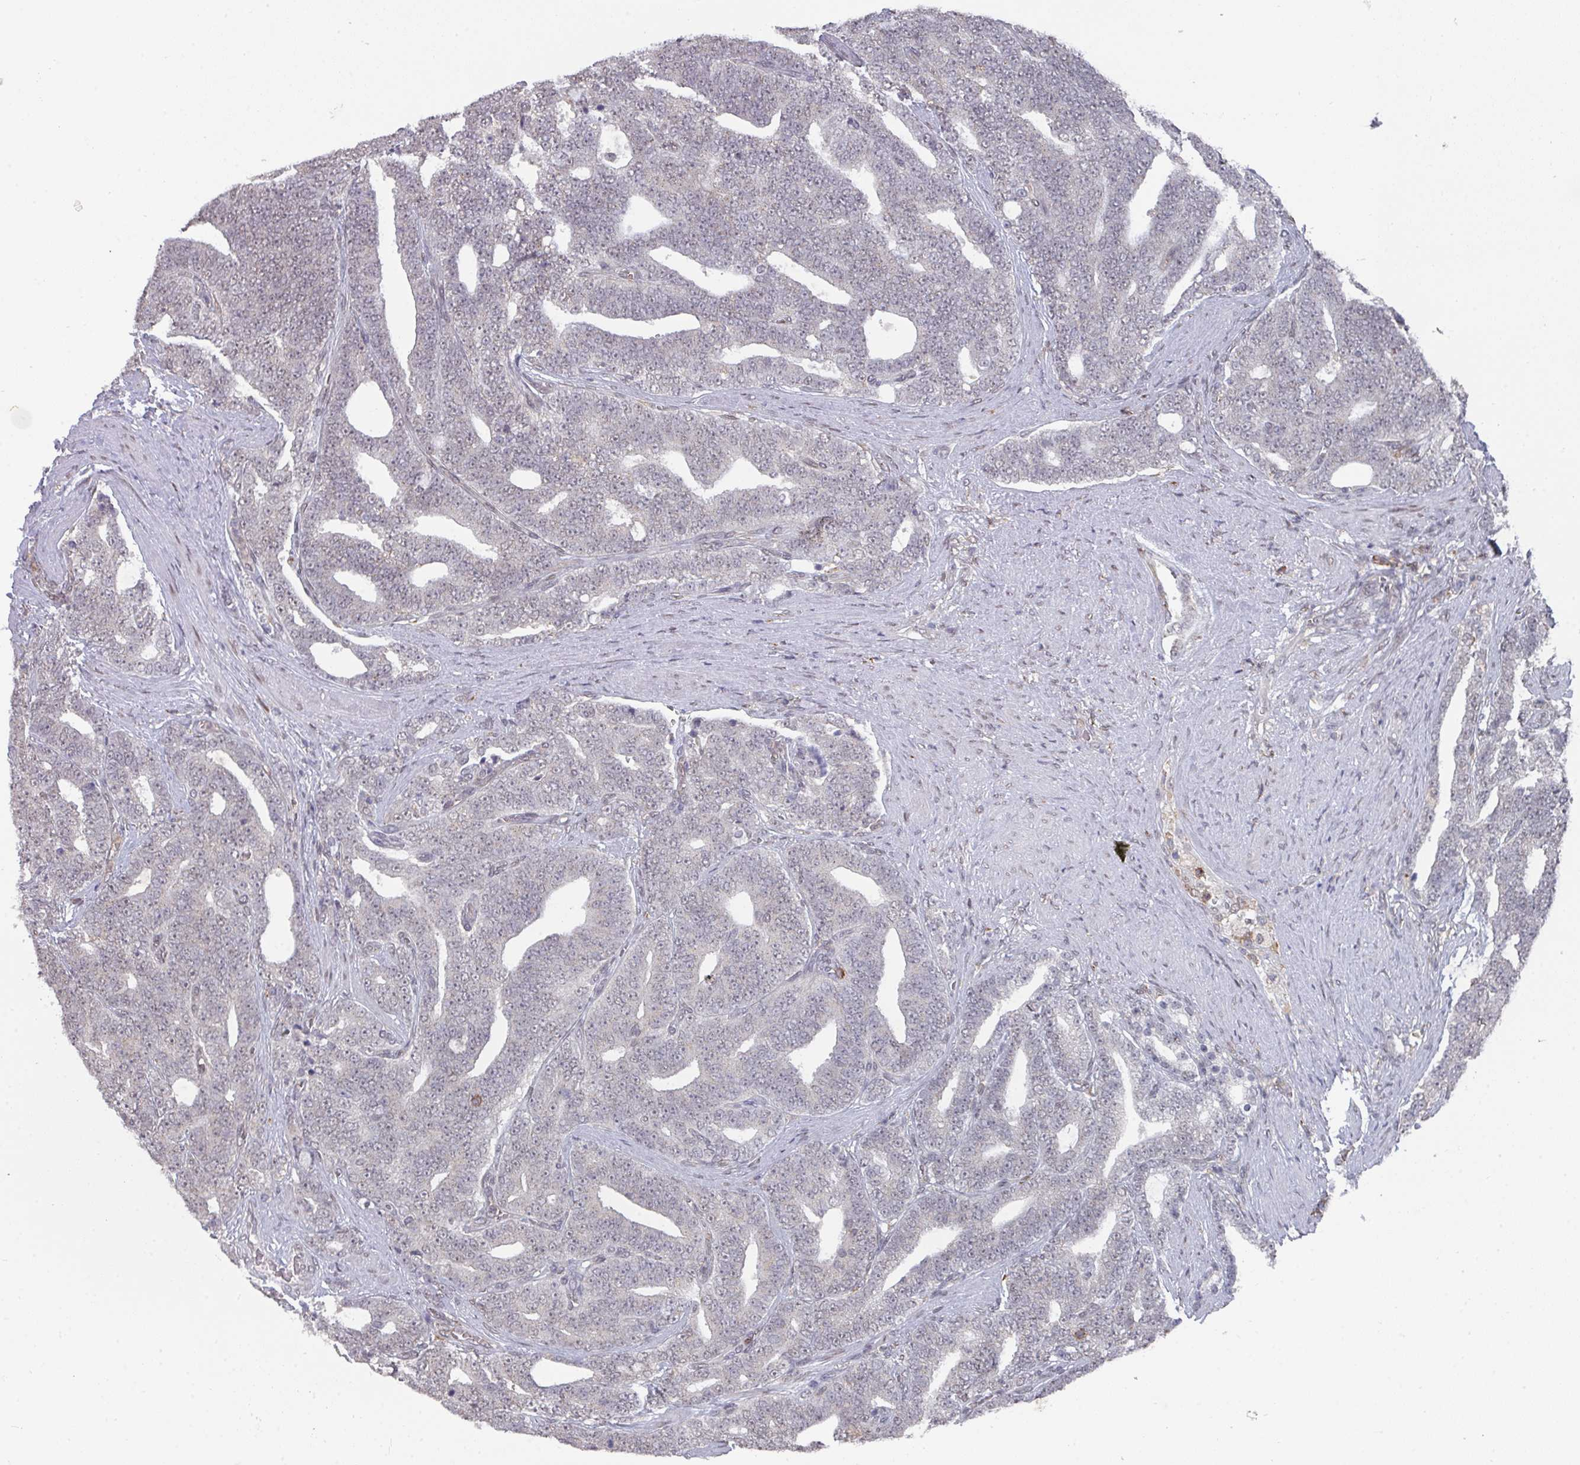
{"staining": {"intensity": "negative", "quantity": "none", "location": "none"}, "tissue": "prostate cancer", "cell_type": "Tumor cells", "image_type": "cancer", "snomed": [{"axis": "morphology", "description": "Adenocarcinoma, High grade"}, {"axis": "topography", "description": "Prostate and seminal vesicle, NOS"}], "caption": "Immunohistochemical staining of human prostate high-grade adenocarcinoma demonstrates no significant expression in tumor cells.", "gene": "RASAL3", "patient": {"sex": "male", "age": 67}}